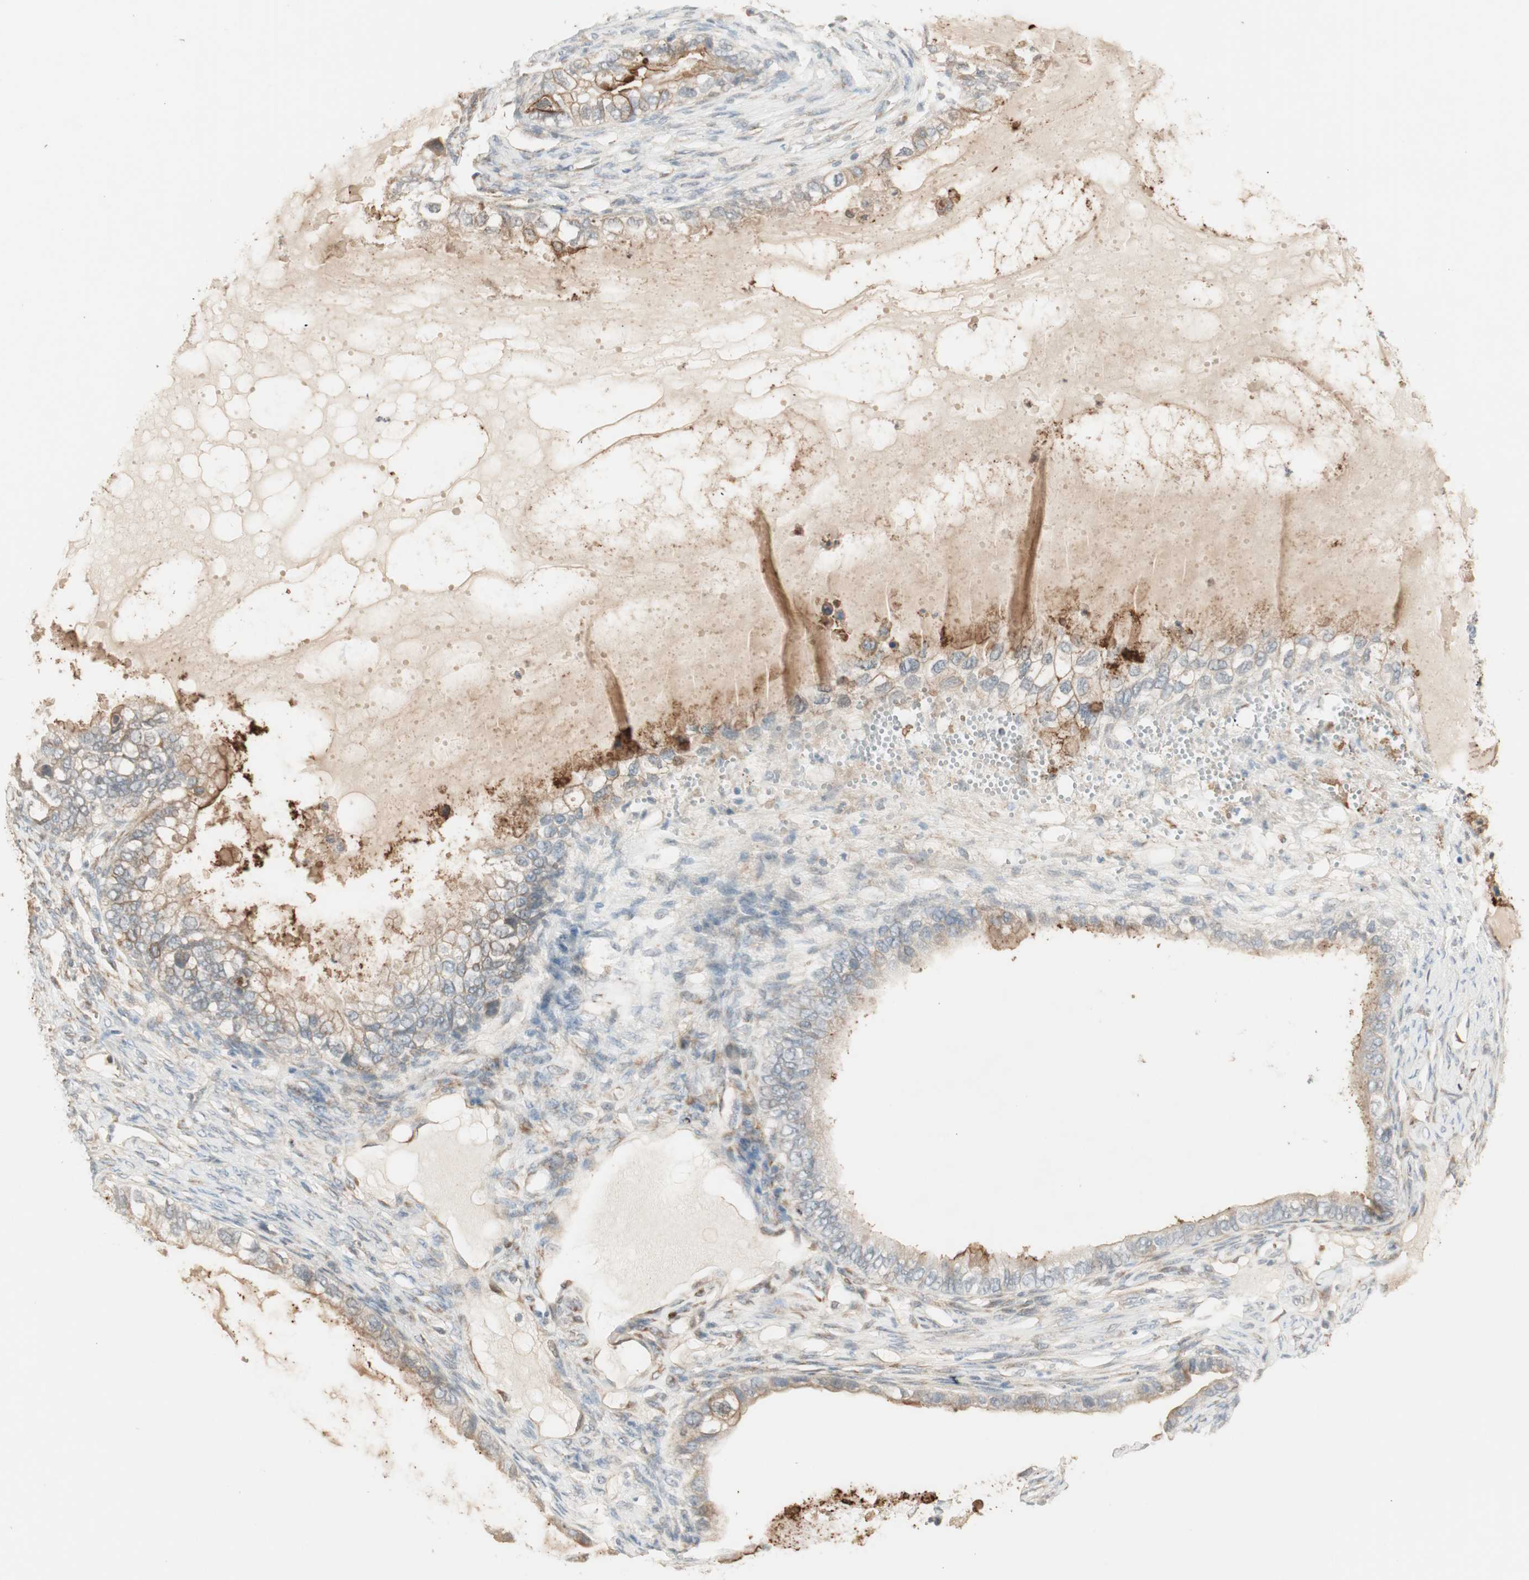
{"staining": {"intensity": "moderate", "quantity": "<25%", "location": "cytoplasmic/membranous"}, "tissue": "ovarian cancer", "cell_type": "Tumor cells", "image_type": "cancer", "snomed": [{"axis": "morphology", "description": "Cystadenocarcinoma, mucinous, NOS"}, {"axis": "topography", "description": "Ovary"}], "caption": "Protein analysis of ovarian cancer (mucinous cystadenocarcinoma) tissue demonstrates moderate cytoplasmic/membranous staining in approximately <25% of tumor cells.", "gene": "TASOR", "patient": {"sex": "female", "age": 80}}